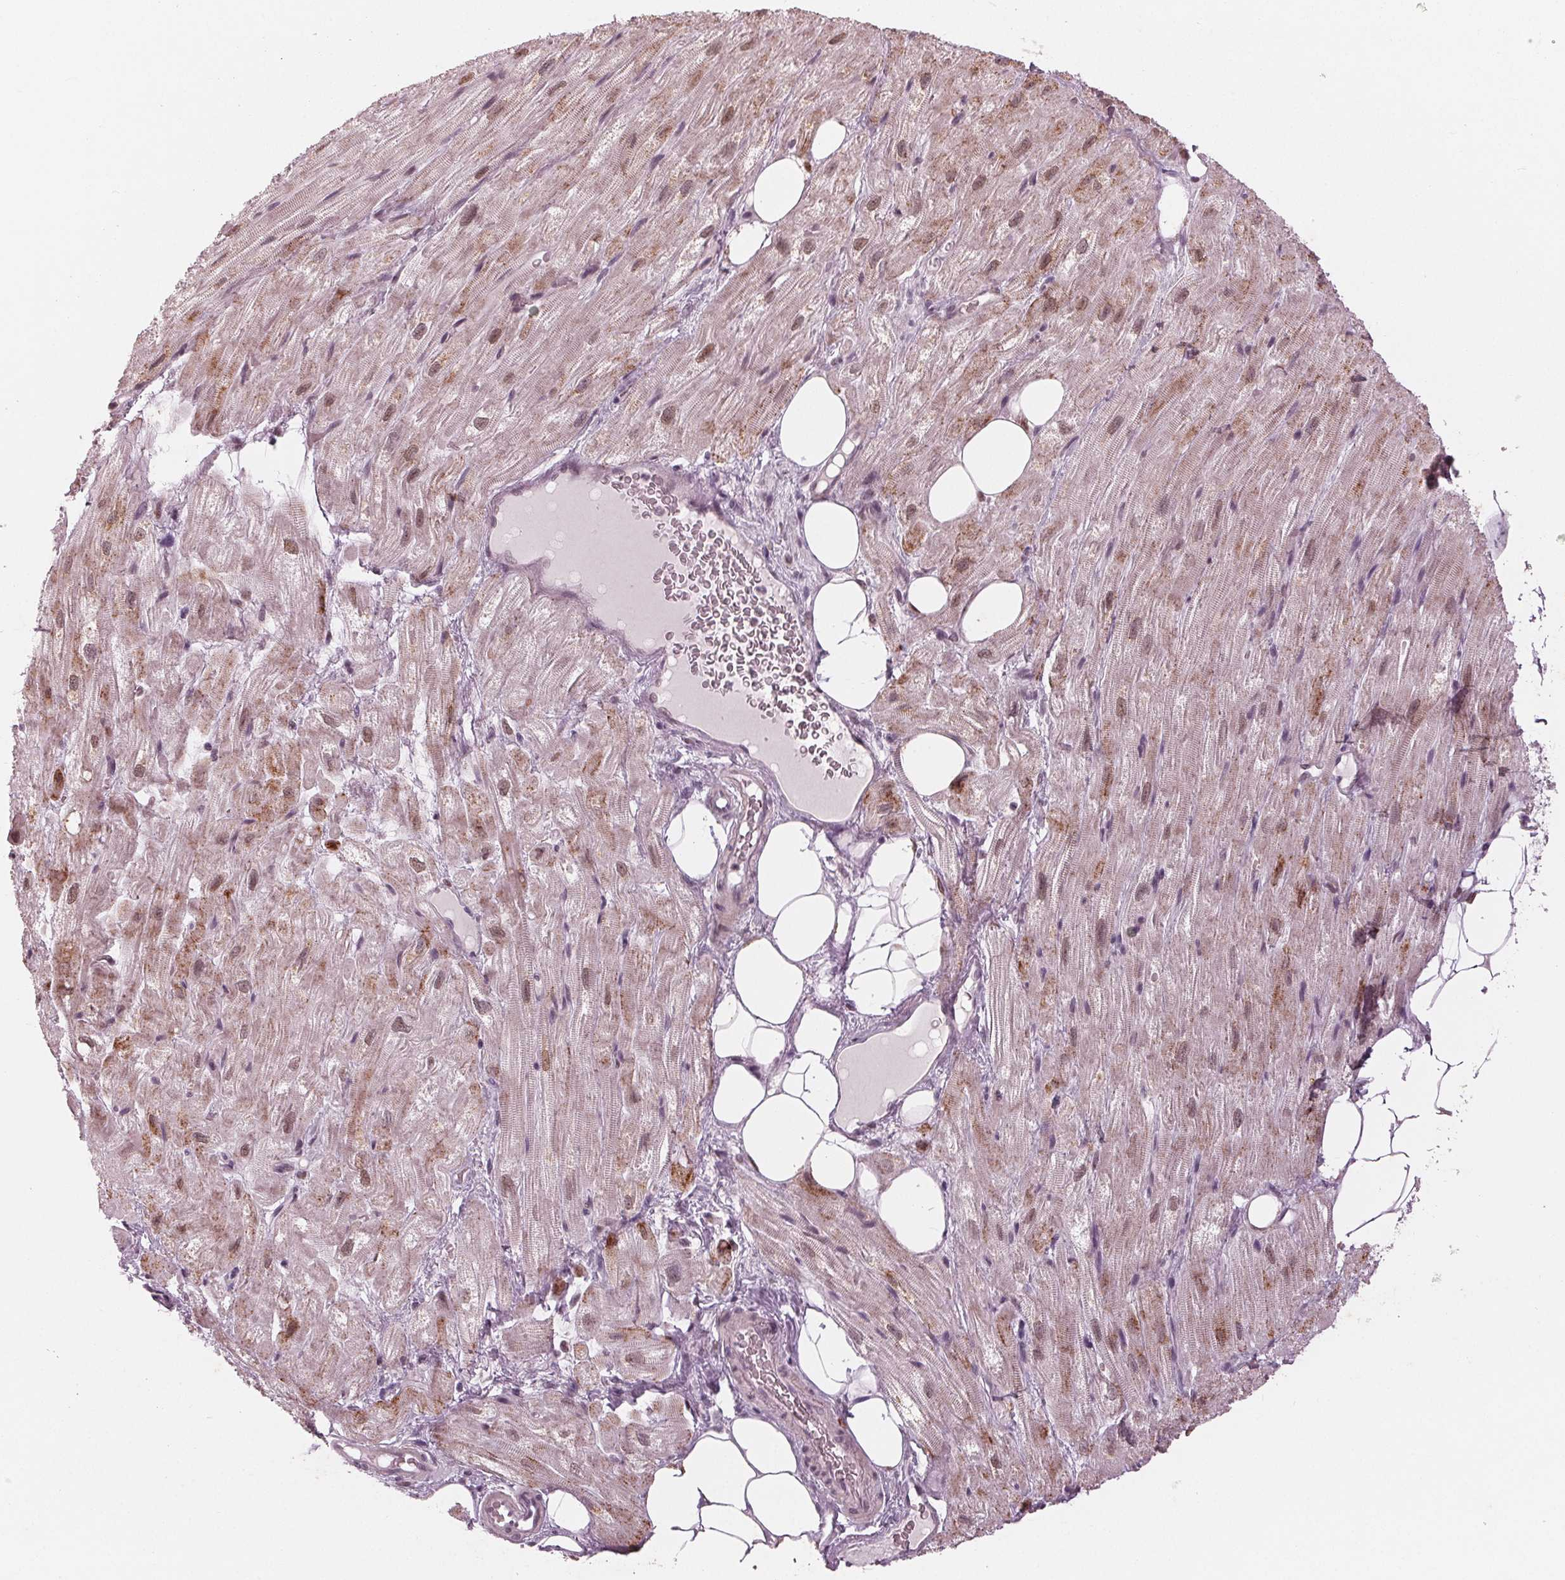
{"staining": {"intensity": "weak", "quantity": "25%-75%", "location": "cytoplasmic/membranous,nuclear"}, "tissue": "heart muscle", "cell_type": "Cardiomyocytes", "image_type": "normal", "snomed": [{"axis": "morphology", "description": "Normal tissue, NOS"}, {"axis": "topography", "description": "Heart"}], "caption": "Protein expression by IHC reveals weak cytoplasmic/membranous,nuclear staining in about 25%-75% of cardiomyocytes in unremarkable heart muscle.", "gene": "DNMT3L", "patient": {"sex": "female", "age": 69}}